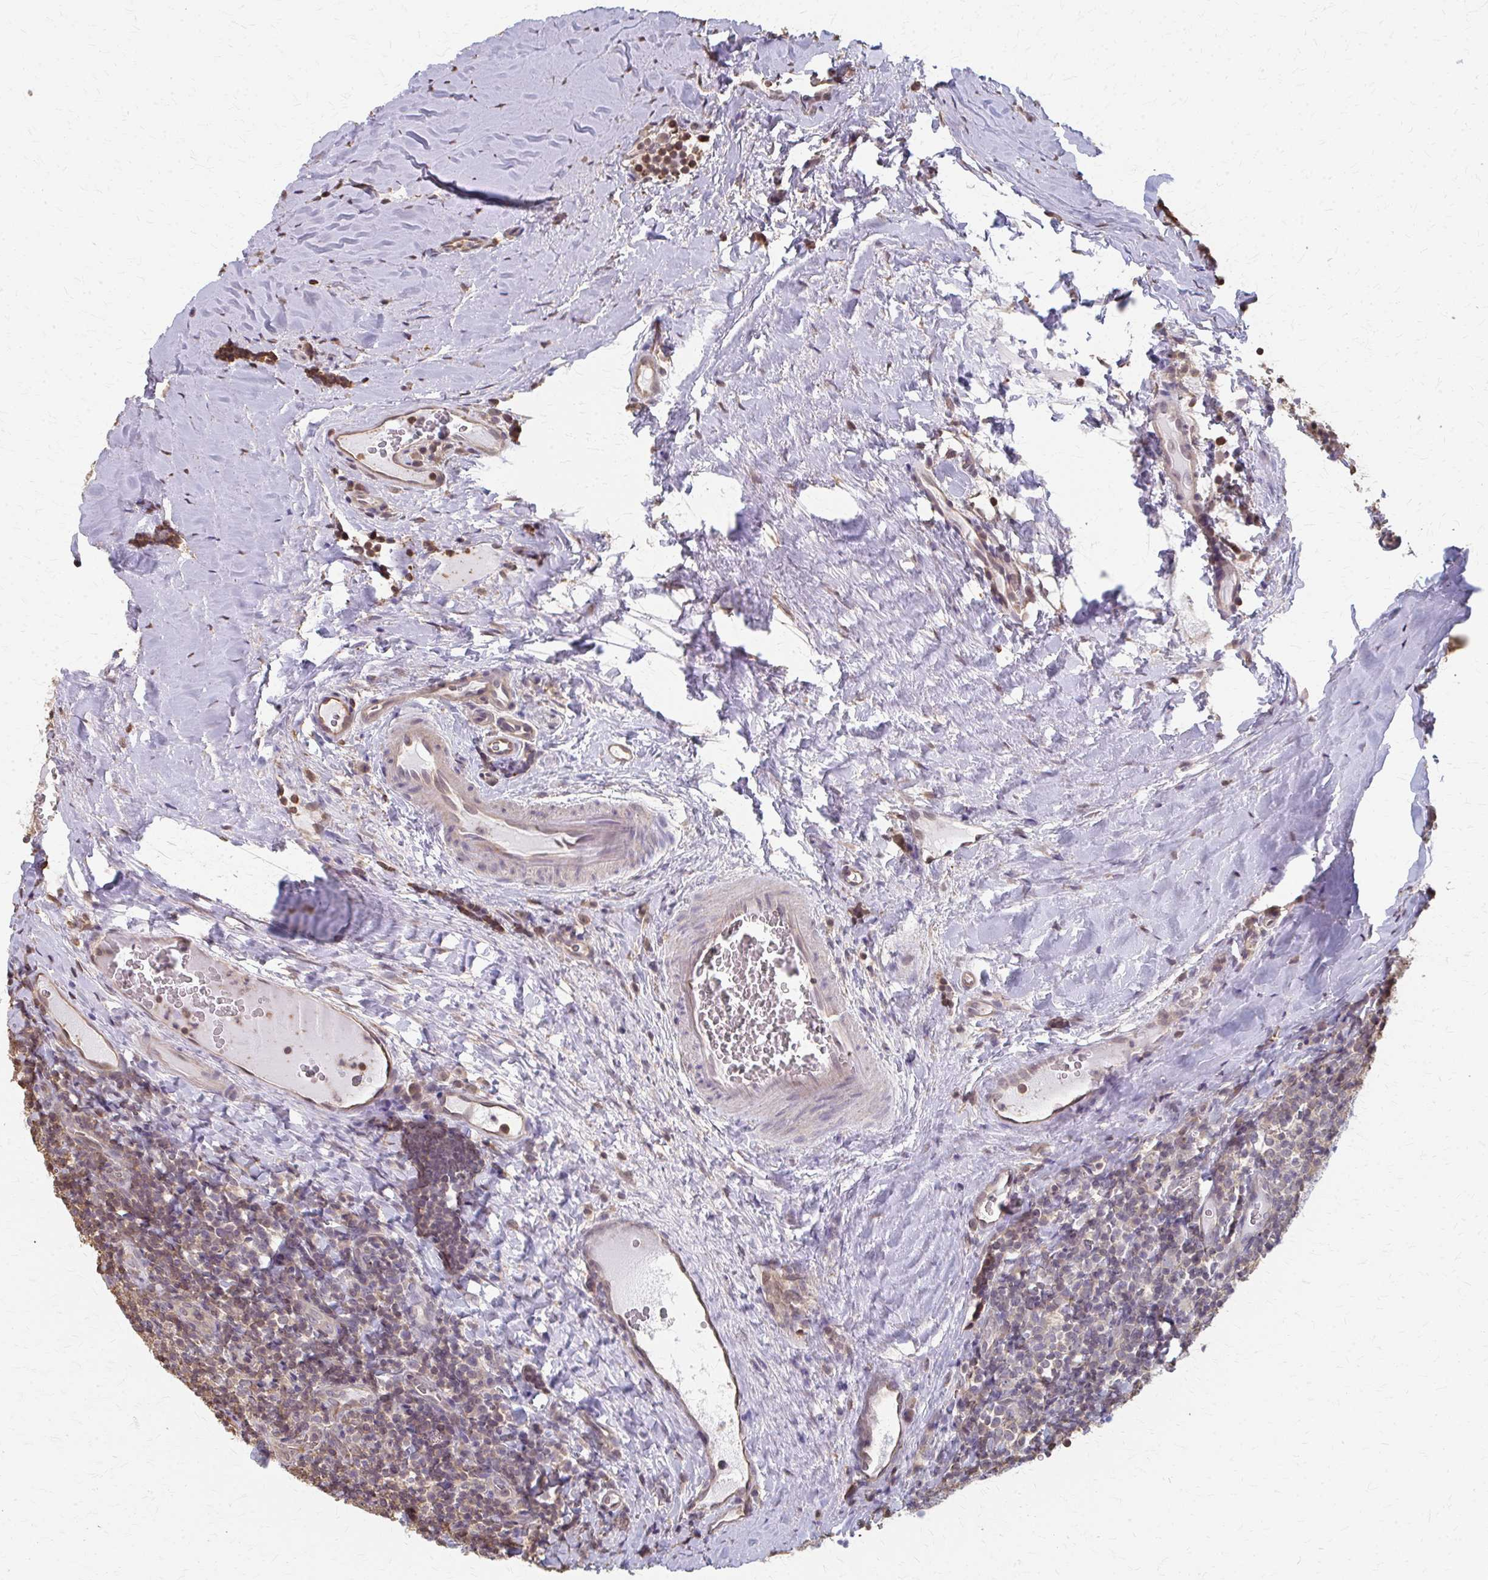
{"staining": {"intensity": "negative", "quantity": "none", "location": "none"}, "tissue": "tonsil", "cell_type": "Germinal center cells", "image_type": "normal", "snomed": [{"axis": "morphology", "description": "Normal tissue, NOS"}, {"axis": "morphology", "description": "Inflammation, NOS"}, {"axis": "topography", "description": "Tonsil"}], "caption": "A high-resolution image shows immunohistochemistry (IHC) staining of unremarkable tonsil, which reveals no significant staining in germinal center cells. (Brightfield microscopy of DAB immunohistochemistry at high magnification).", "gene": "RABGAP1L", "patient": {"sex": "female", "age": 31}}